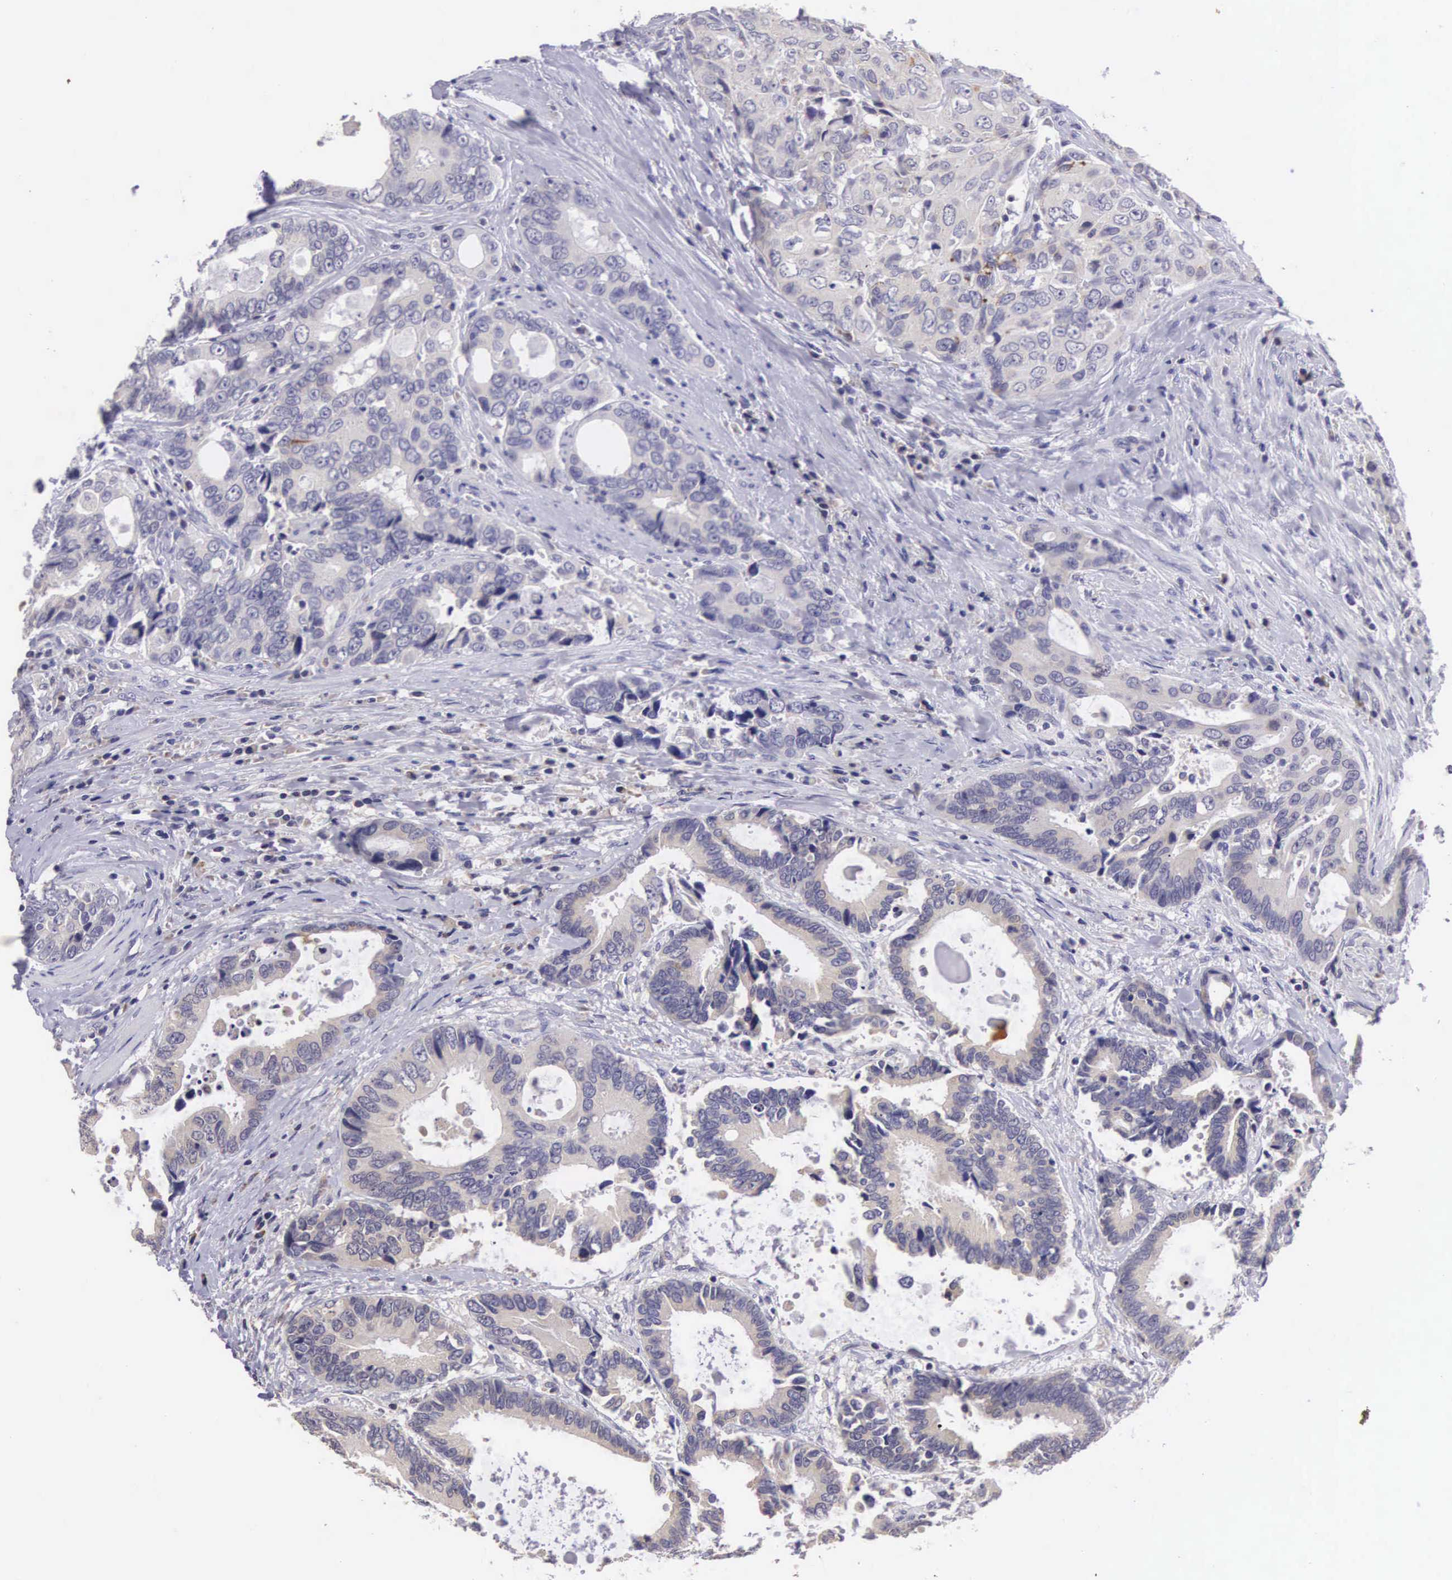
{"staining": {"intensity": "moderate", "quantity": "<25%", "location": "cytoplasmic/membranous"}, "tissue": "colorectal cancer", "cell_type": "Tumor cells", "image_type": "cancer", "snomed": [{"axis": "morphology", "description": "Adenocarcinoma, NOS"}, {"axis": "topography", "description": "Rectum"}], "caption": "Protein analysis of adenocarcinoma (colorectal) tissue demonstrates moderate cytoplasmic/membranous staining in approximately <25% of tumor cells.", "gene": "ARG2", "patient": {"sex": "female", "age": 67}}